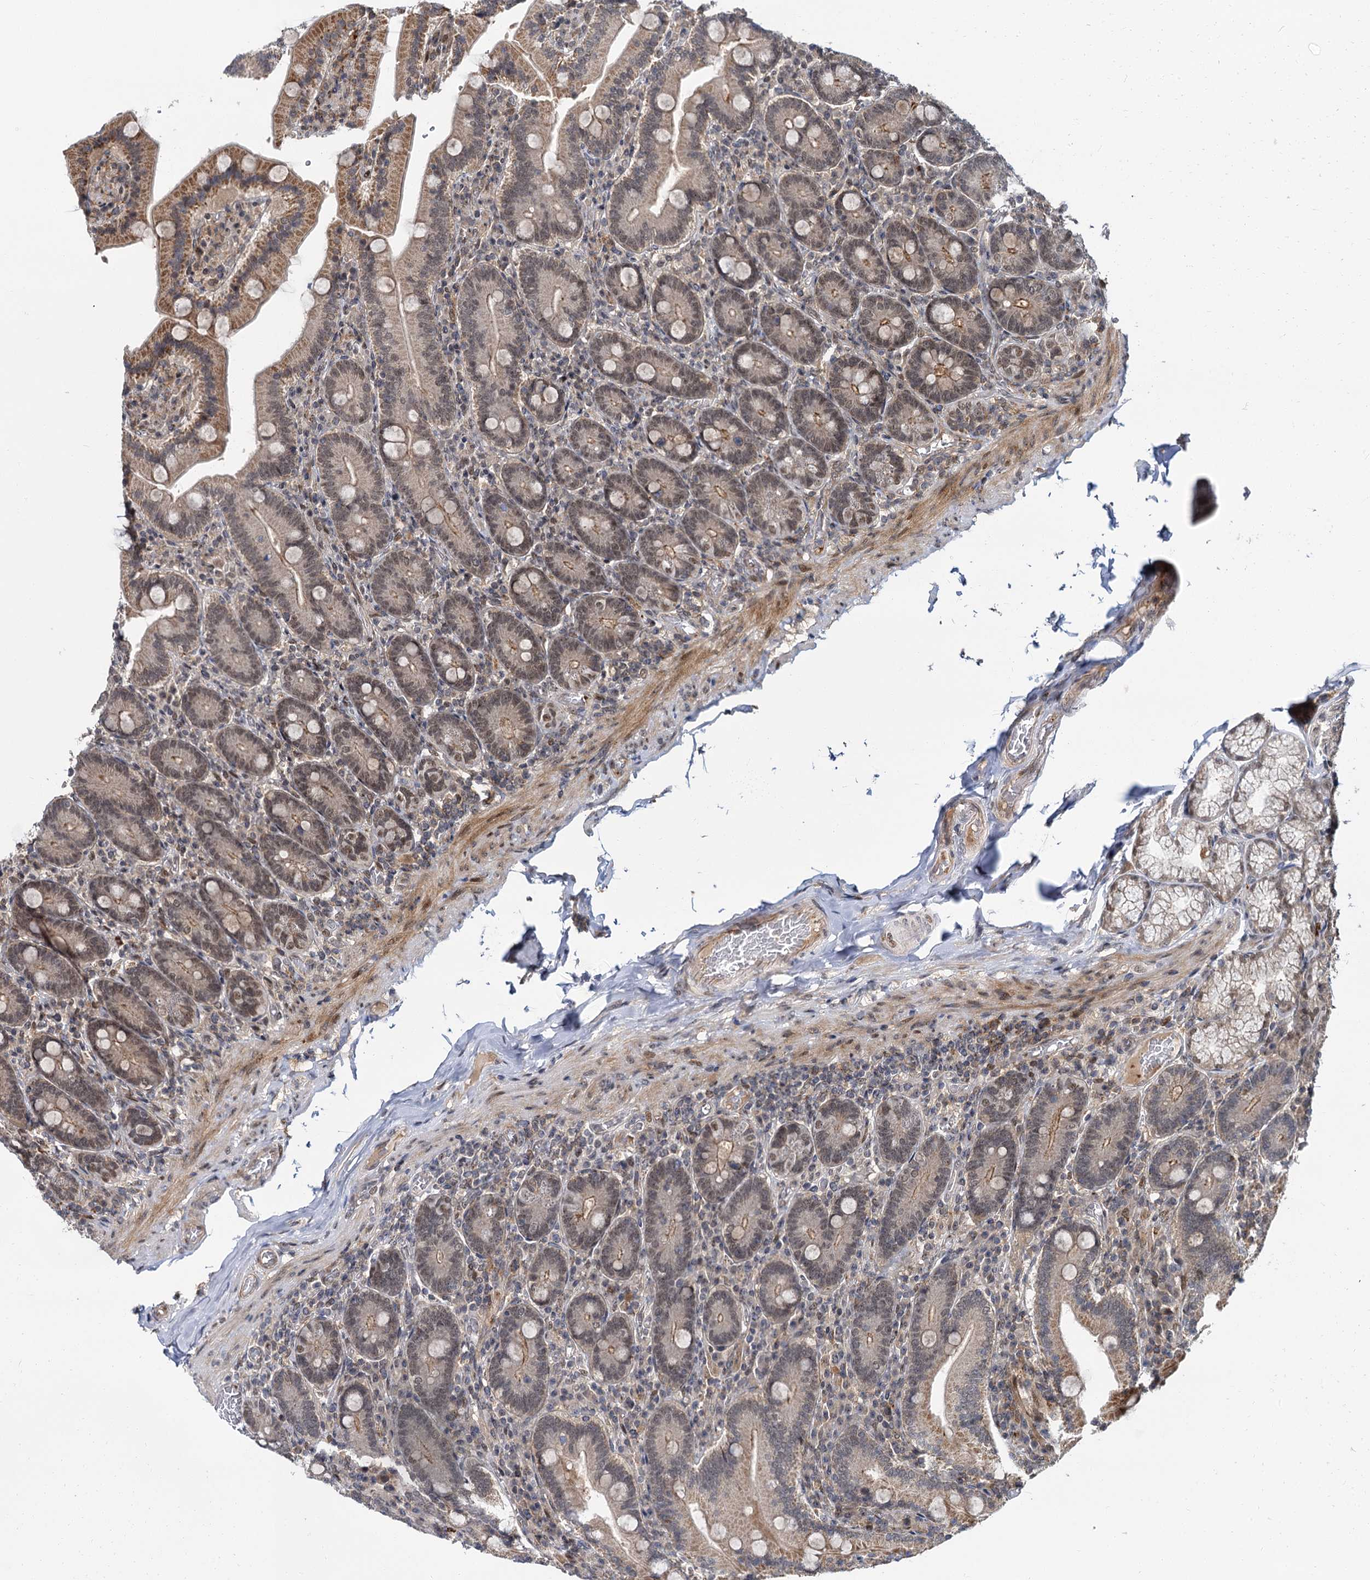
{"staining": {"intensity": "moderate", "quantity": "<25%", "location": "cytoplasmic/membranous"}, "tissue": "duodenum", "cell_type": "Glandular cells", "image_type": "normal", "snomed": [{"axis": "morphology", "description": "Normal tissue, NOS"}, {"axis": "topography", "description": "Duodenum"}], "caption": "The image shows a brown stain indicating the presence of a protein in the cytoplasmic/membranous of glandular cells in duodenum. The protein of interest is shown in brown color, while the nuclei are stained blue.", "gene": "MBD6", "patient": {"sex": "female", "age": 62}}